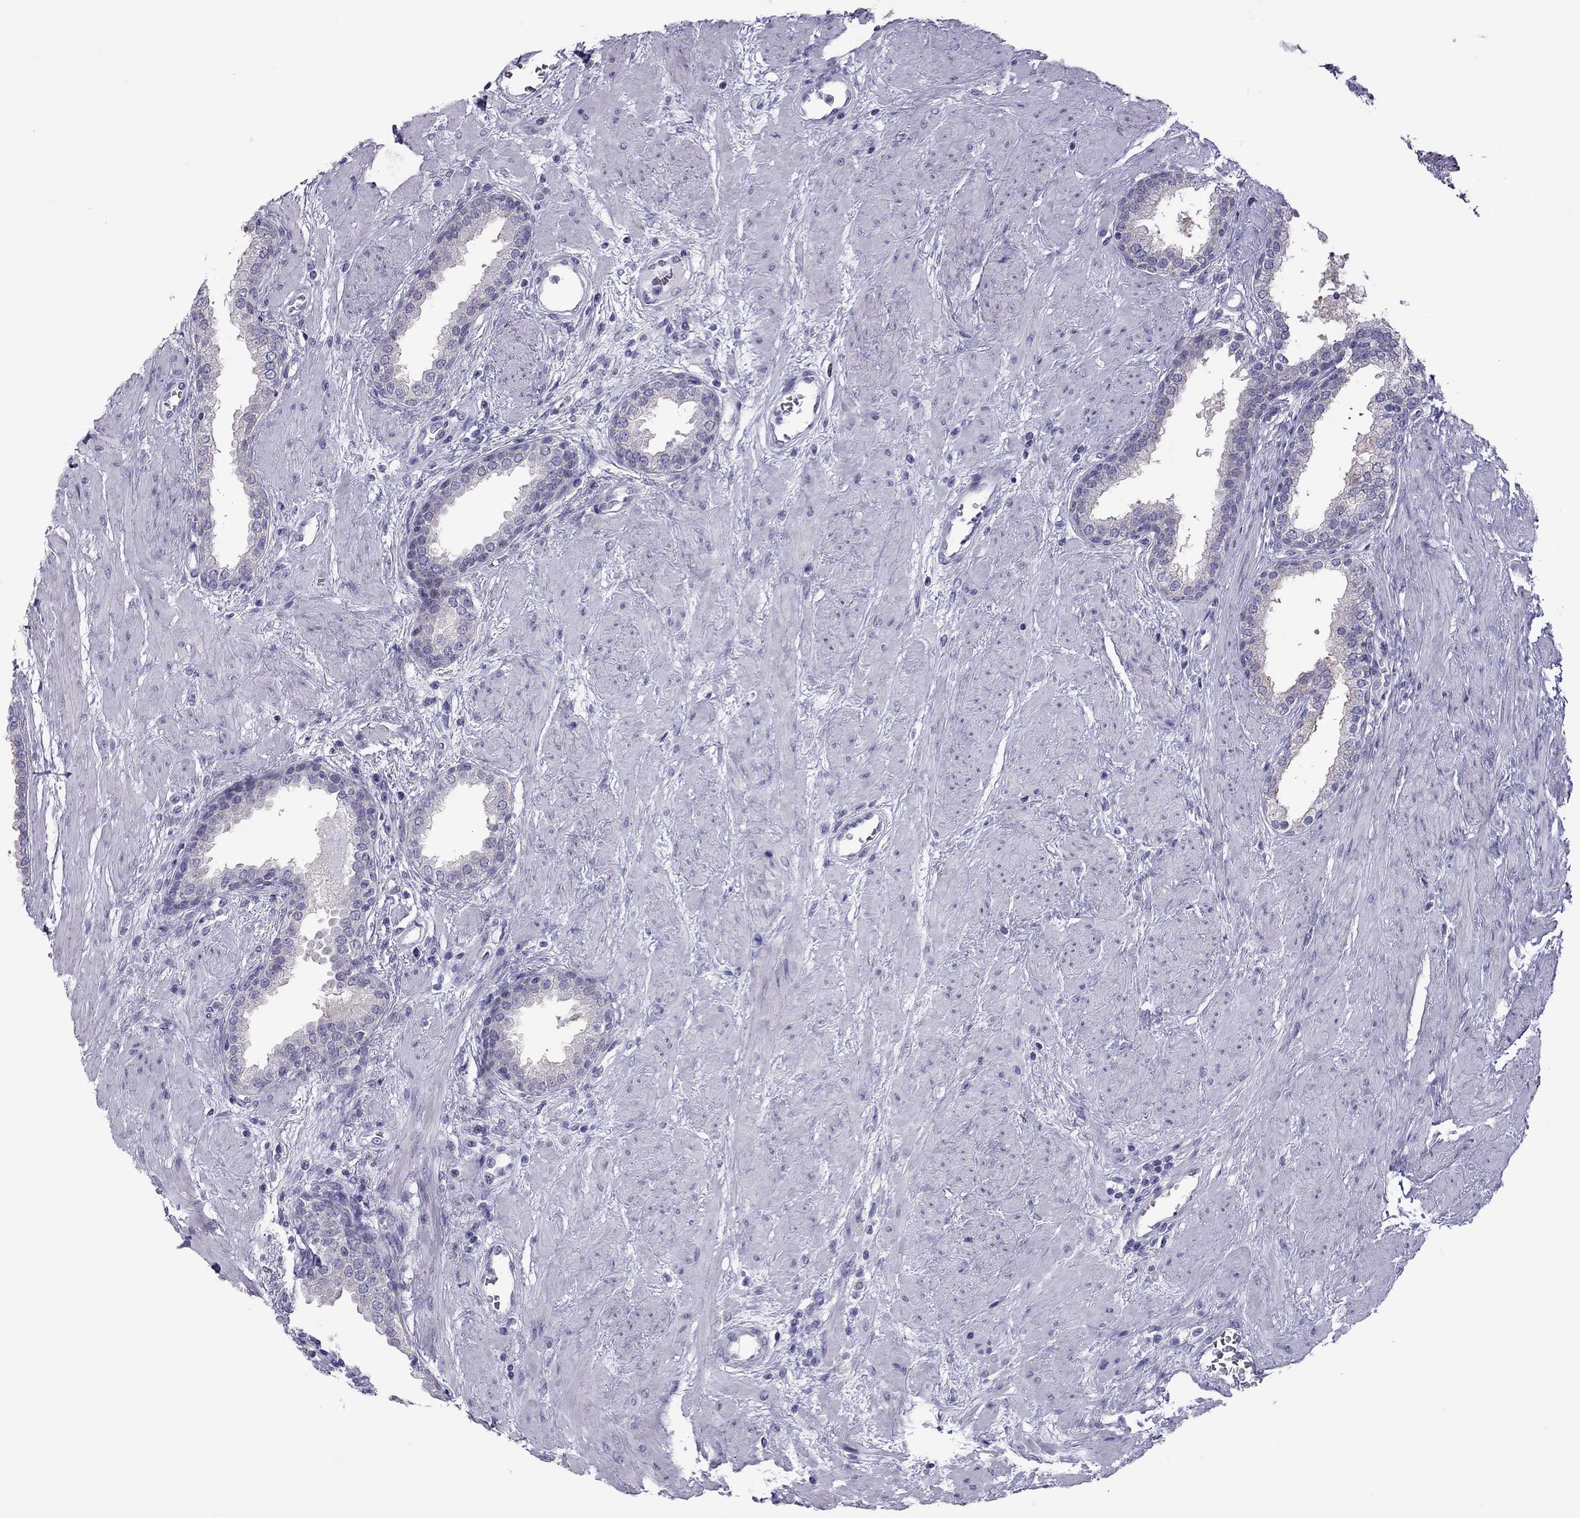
{"staining": {"intensity": "negative", "quantity": "none", "location": "none"}, "tissue": "prostate", "cell_type": "Glandular cells", "image_type": "normal", "snomed": [{"axis": "morphology", "description": "Normal tissue, NOS"}, {"axis": "topography", "description": "Prostate"}], "caption": "The micrograph exhibits no staining of glandular cells in normal prostate.", "gene": "TEX14", "patient": {"sex": "male", "age": 51}}